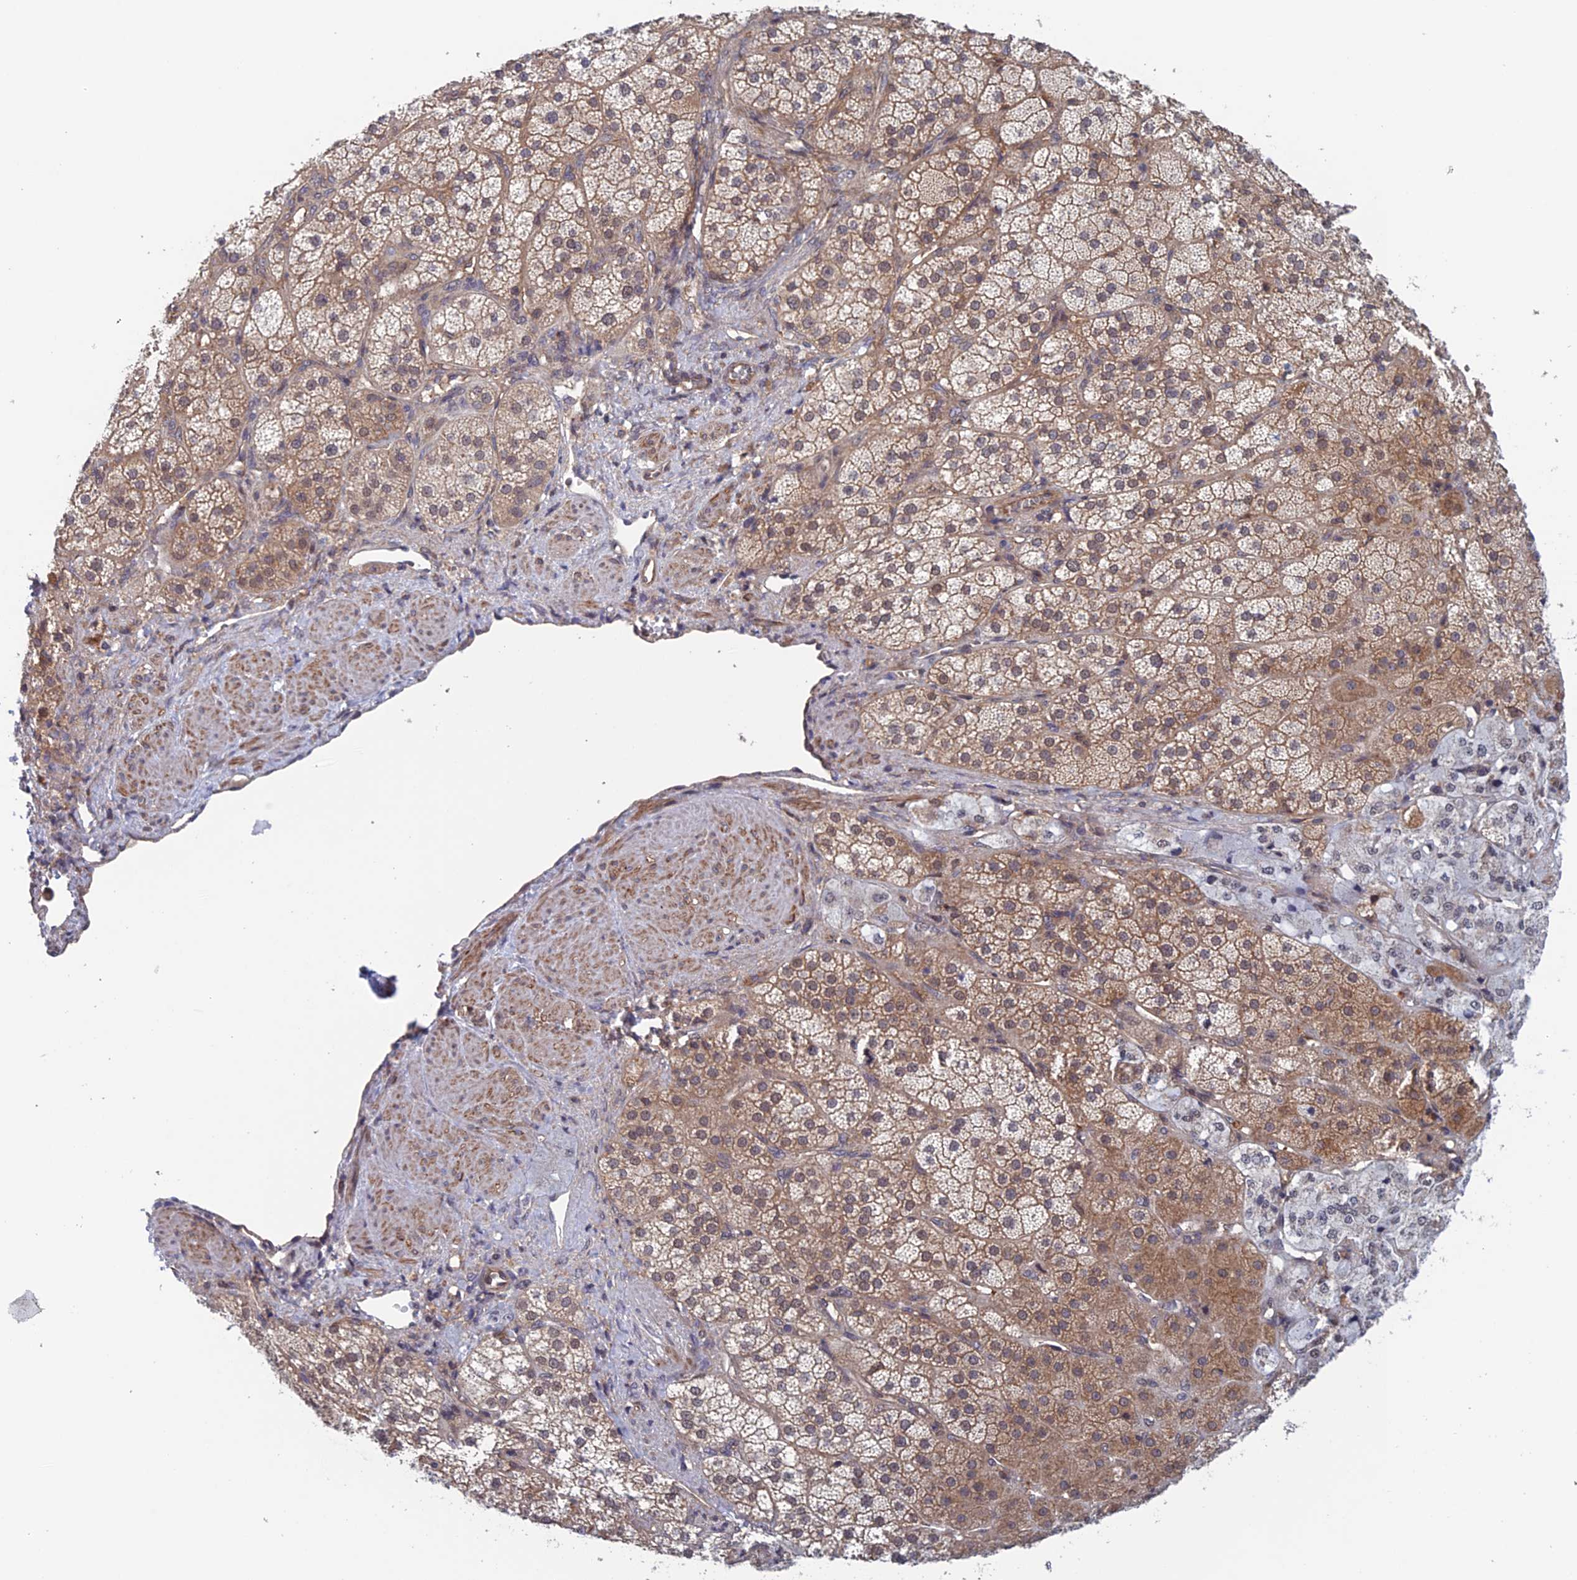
{"staining": {"intensity": "moderate", "quantity": ">75%", "location": "cytoplasmic/membranous,nuclear"}, "tissue": "adrenal gland", "cell_type": "Glandular cells", "image_type": "normal", "snomed": [{"axis": "morphology", "description": "Normal tissue, NOS"}, {"axis": "topography", "description": "Adrenal gland"}], "caption": "Human adrenal gland stained for a protein (brown) shows moderate cytoplasmic/membranous,nuclear positive positivity in approximately >75% of glandular cells.", "gene": "NUDT16L1", "patient": {"sex": "male", "age": 57}}